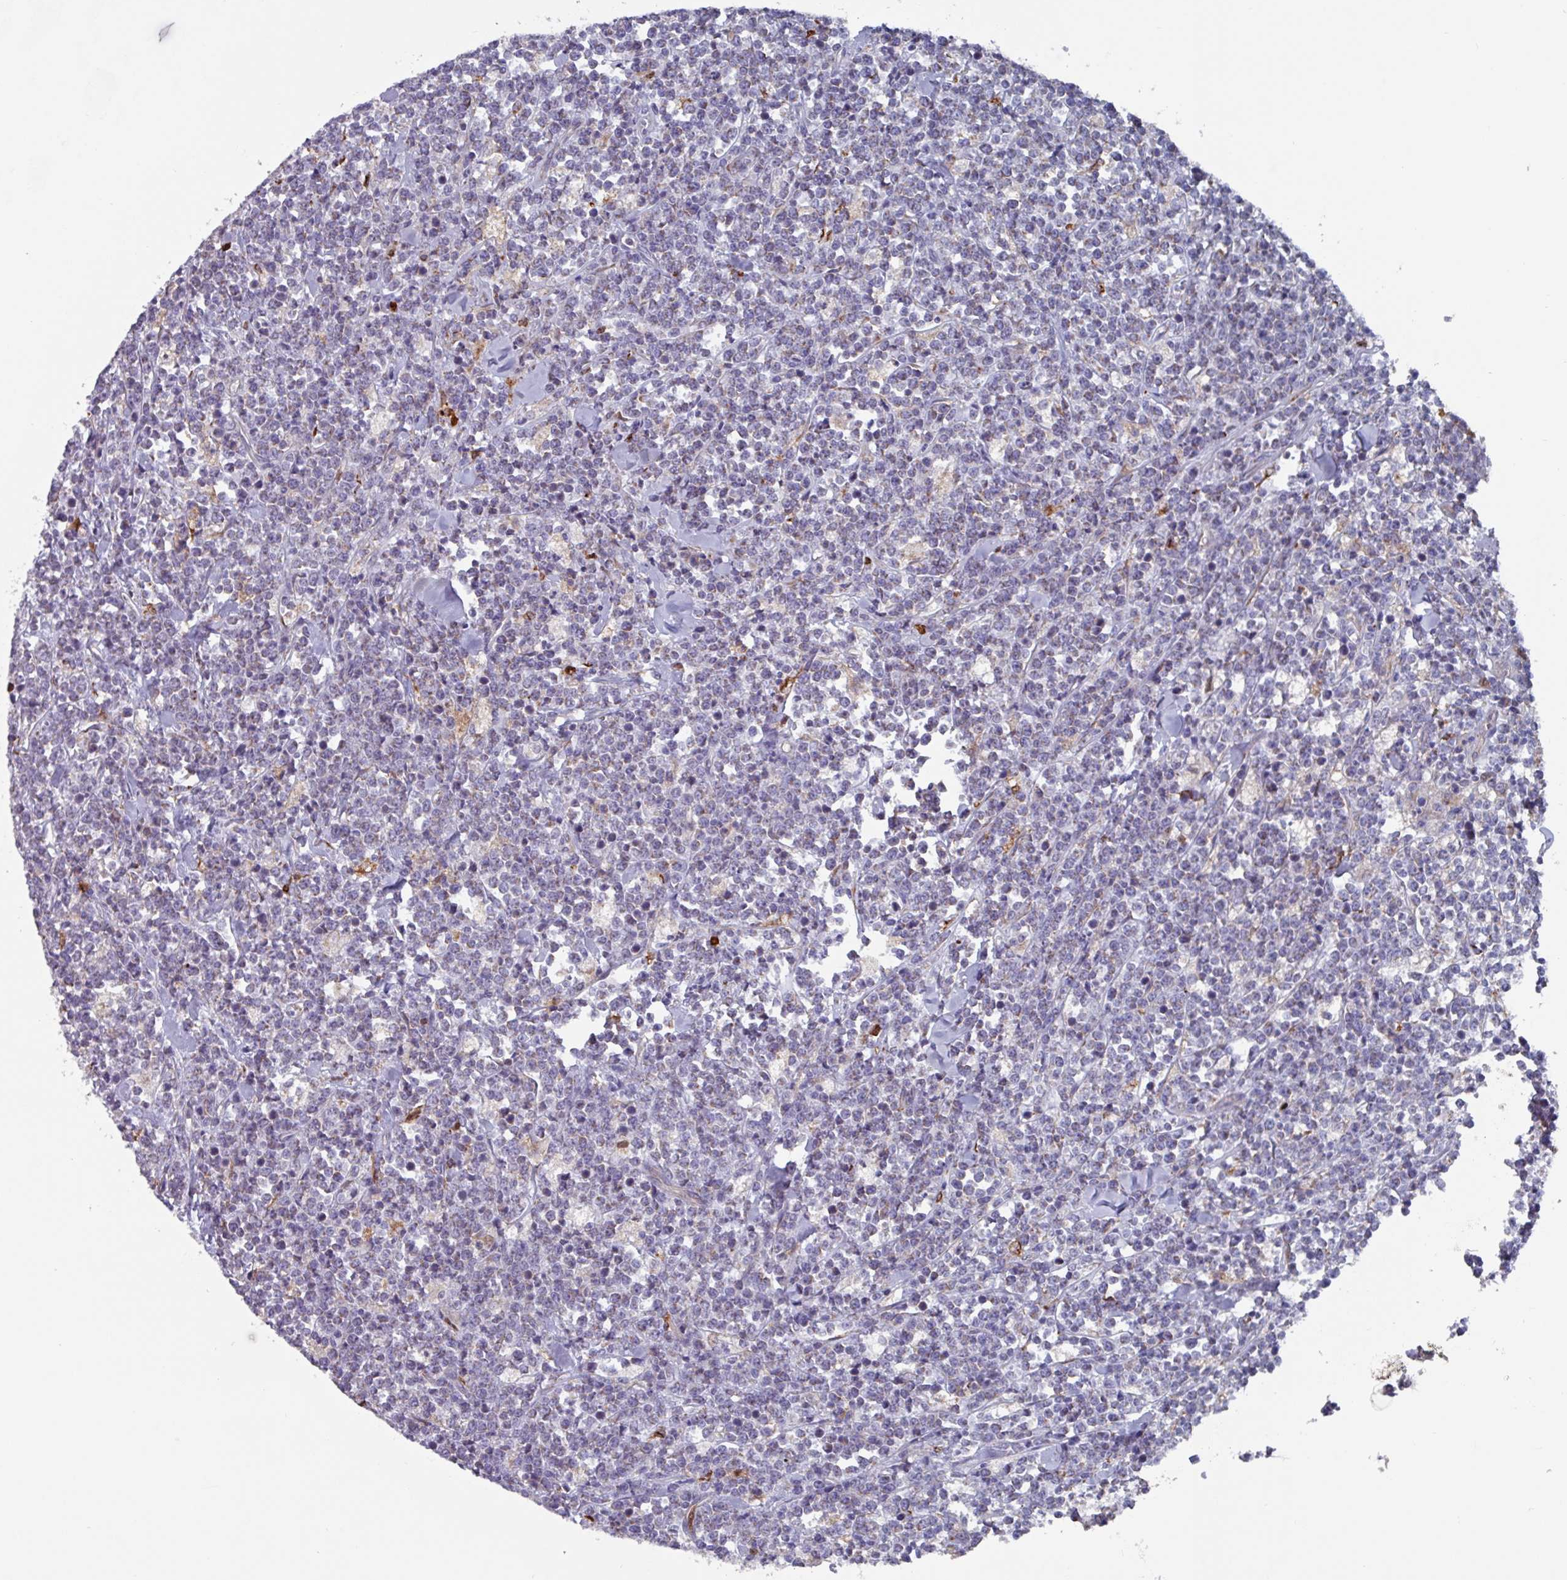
{"staining": {"intensity": "weak", "quantity": "25%-75%", "location": "cytoplasmic/membranous"}, "tissue": "lymphoma", "cell_type": "Tumor cells", "image_type": "cancer", "snomed": [{"axis": "morphology", "description": "Malignant lymphoma, non-Hodgkin's type, High grade"}, {"axis": "topography", "description": "Small intestine"}, {"axis": "topography", "description": "Colon"}], "caption": "Immunohistochemistry histopathology image of lymphoma stained for a protein (brown), which shows low levels of weak cytoplasmic/membranous expression in approximately 25%-75% of tumor cells.", "gene": "UQCC2", "patient": {"sex": "male", "age": 8}}